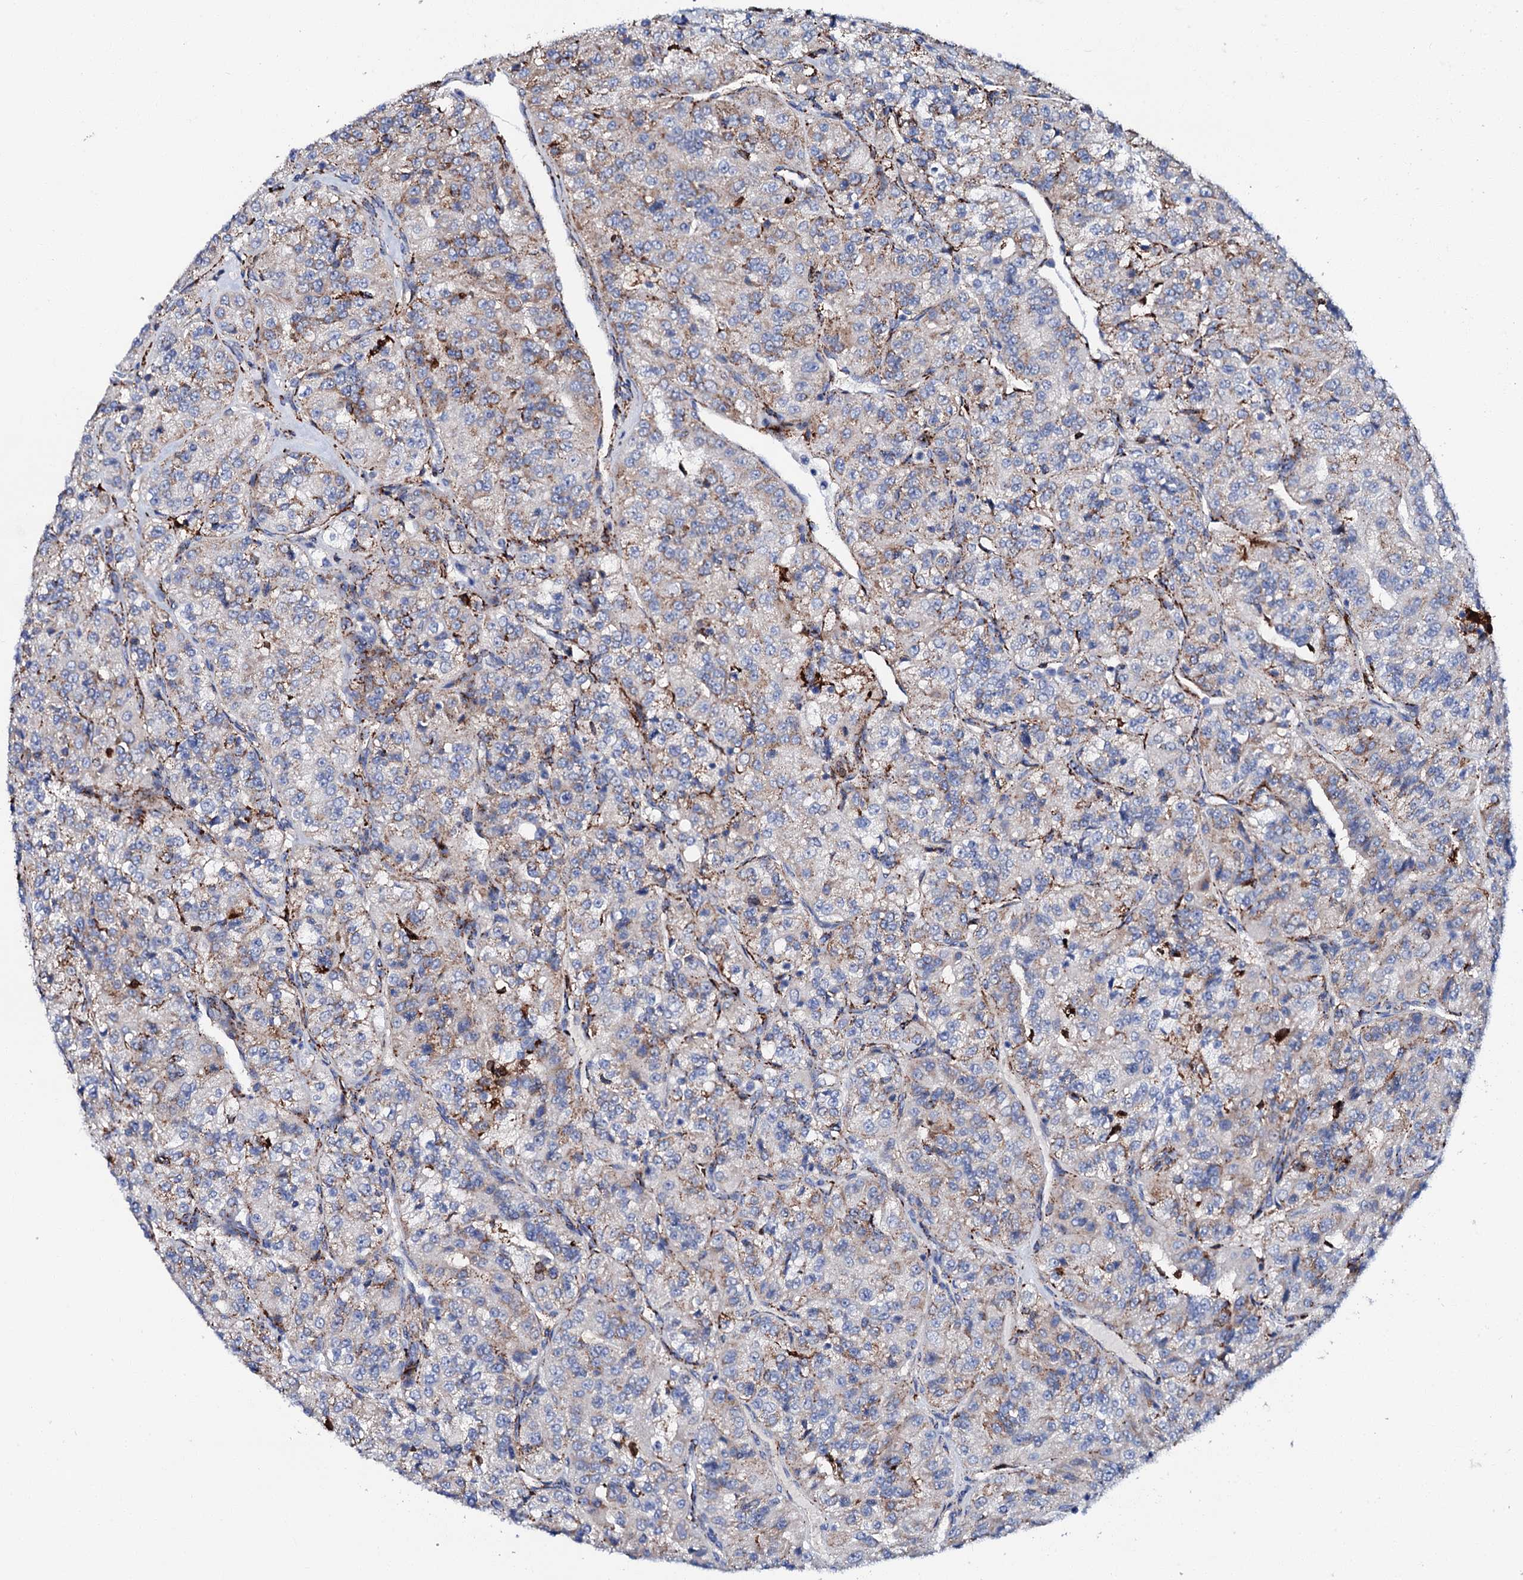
{"staining": {"intensity": "weak", "quantity": "25%-75%", "location": "cytoplasmic/membranous"}, "tissue": "renal cancer", "cell_type": "Tumor cells", "image_type": "cancer", "snomed": [{"axis": "morphology", "description": "Adenocarcinoma, NOS"}, {"axis": "topography", "description": "Kidney"}], "caption": "A low amount of weak cytoplasmic/membranous positivity is identified in about 25%-75% of tumor cells in renal cancer tissue. (Brightfield microscopy of DAB IHC at high magnification).", "gene": "MED13L", "patient": {"sex": "female", "age": 63}}